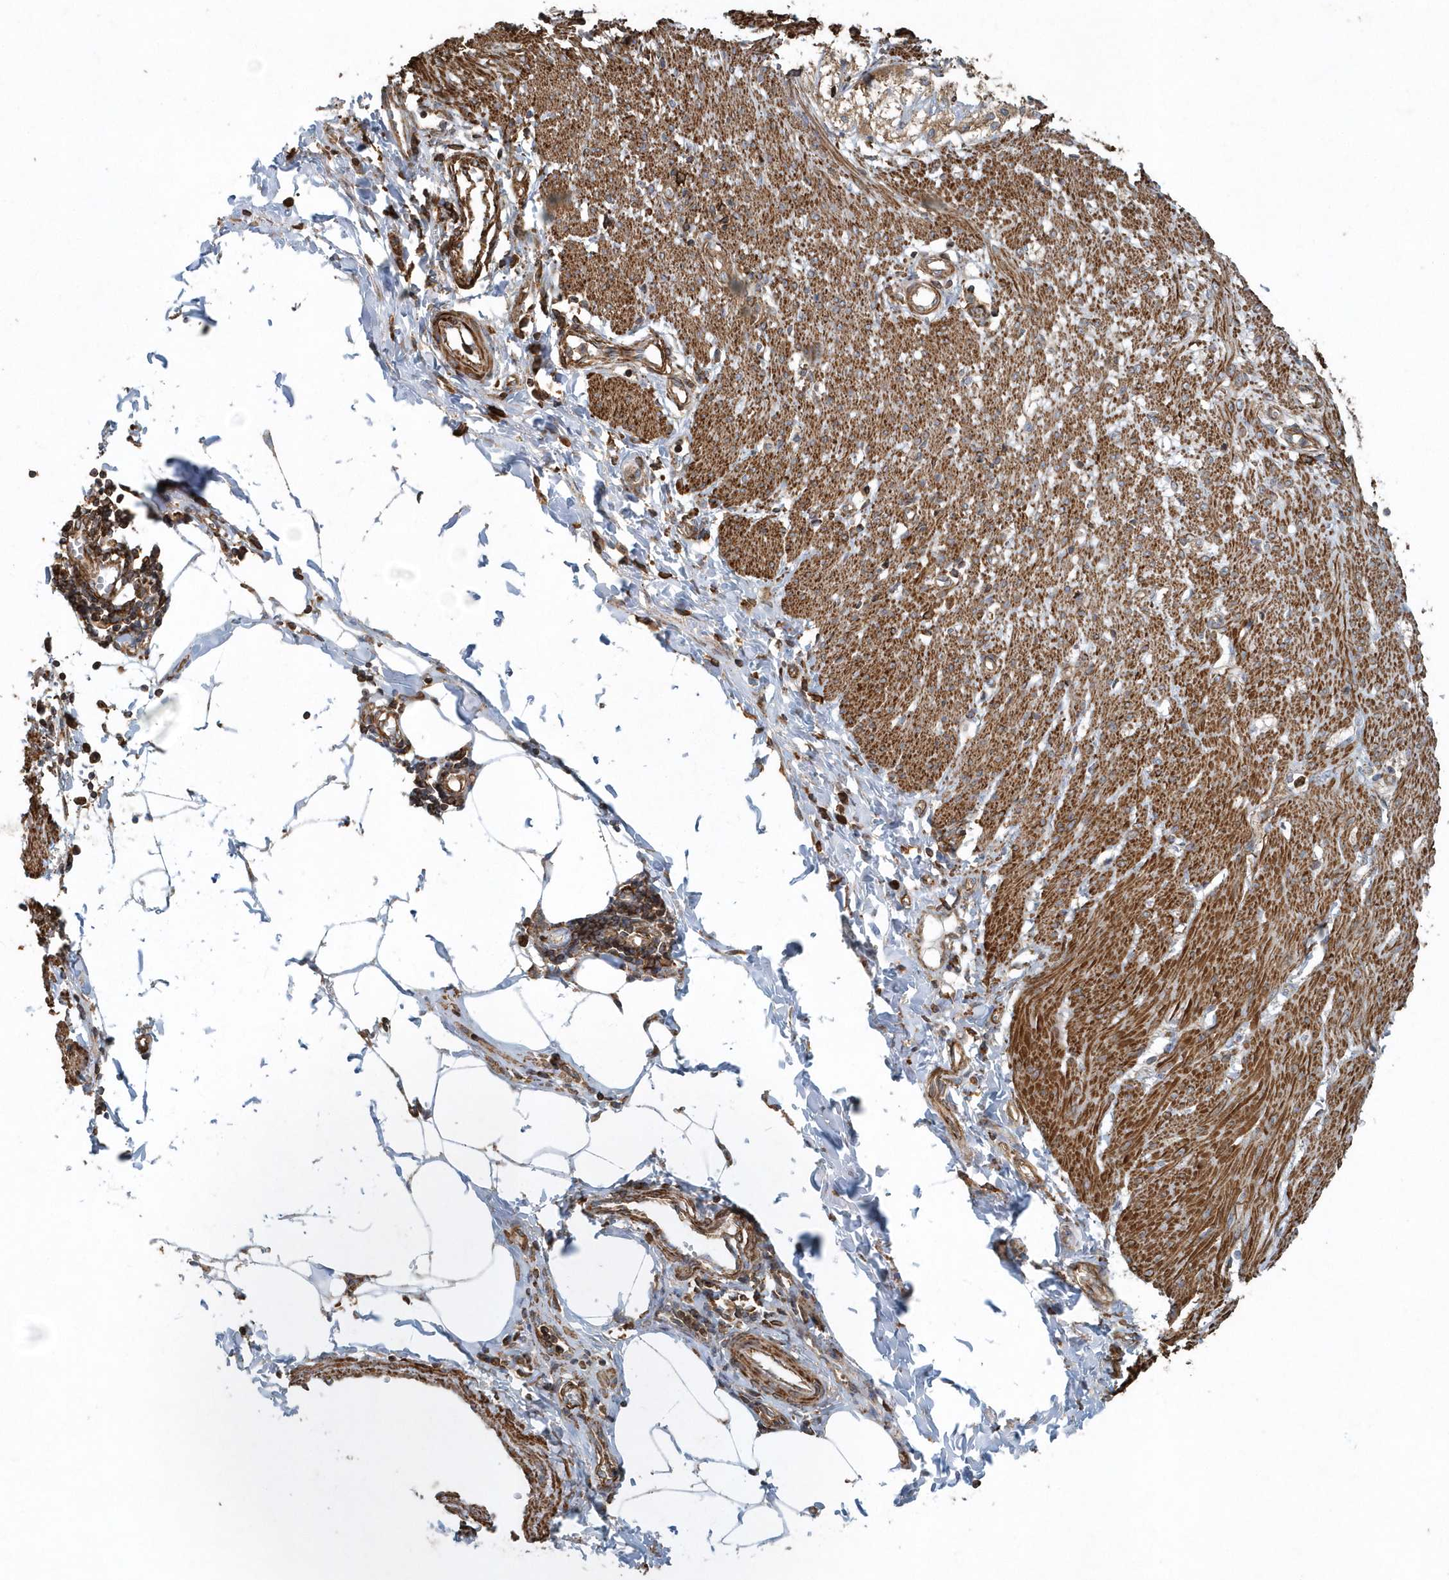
{"staining": {"intensity": "strong", "quantity": ">75%", "location": "cytoplasmic/membranous"}, "tissue": "smooth muscle", "cell_type": "Smooth muscle cells", "image_type": "normal", "snomed": [{"axis": "morphology", "description": "Normal tissue, NOS"}, {"axis": "morphology", "description": "Adenocarcinoma, NOS"}, {"axis": "topography", "description": "Colon"}, {"axis": "topography", "description": "Peripheral nerve tissue"}], "caption": "The image exhibits immunohistochemical staining of normal smooth muscle. There is strong cytoplasmic/membranous expression is seen in approximately >75% of smooth muscle cells.", "gene": "MMUT", "patient": {"sex": "male", "age": 14}}